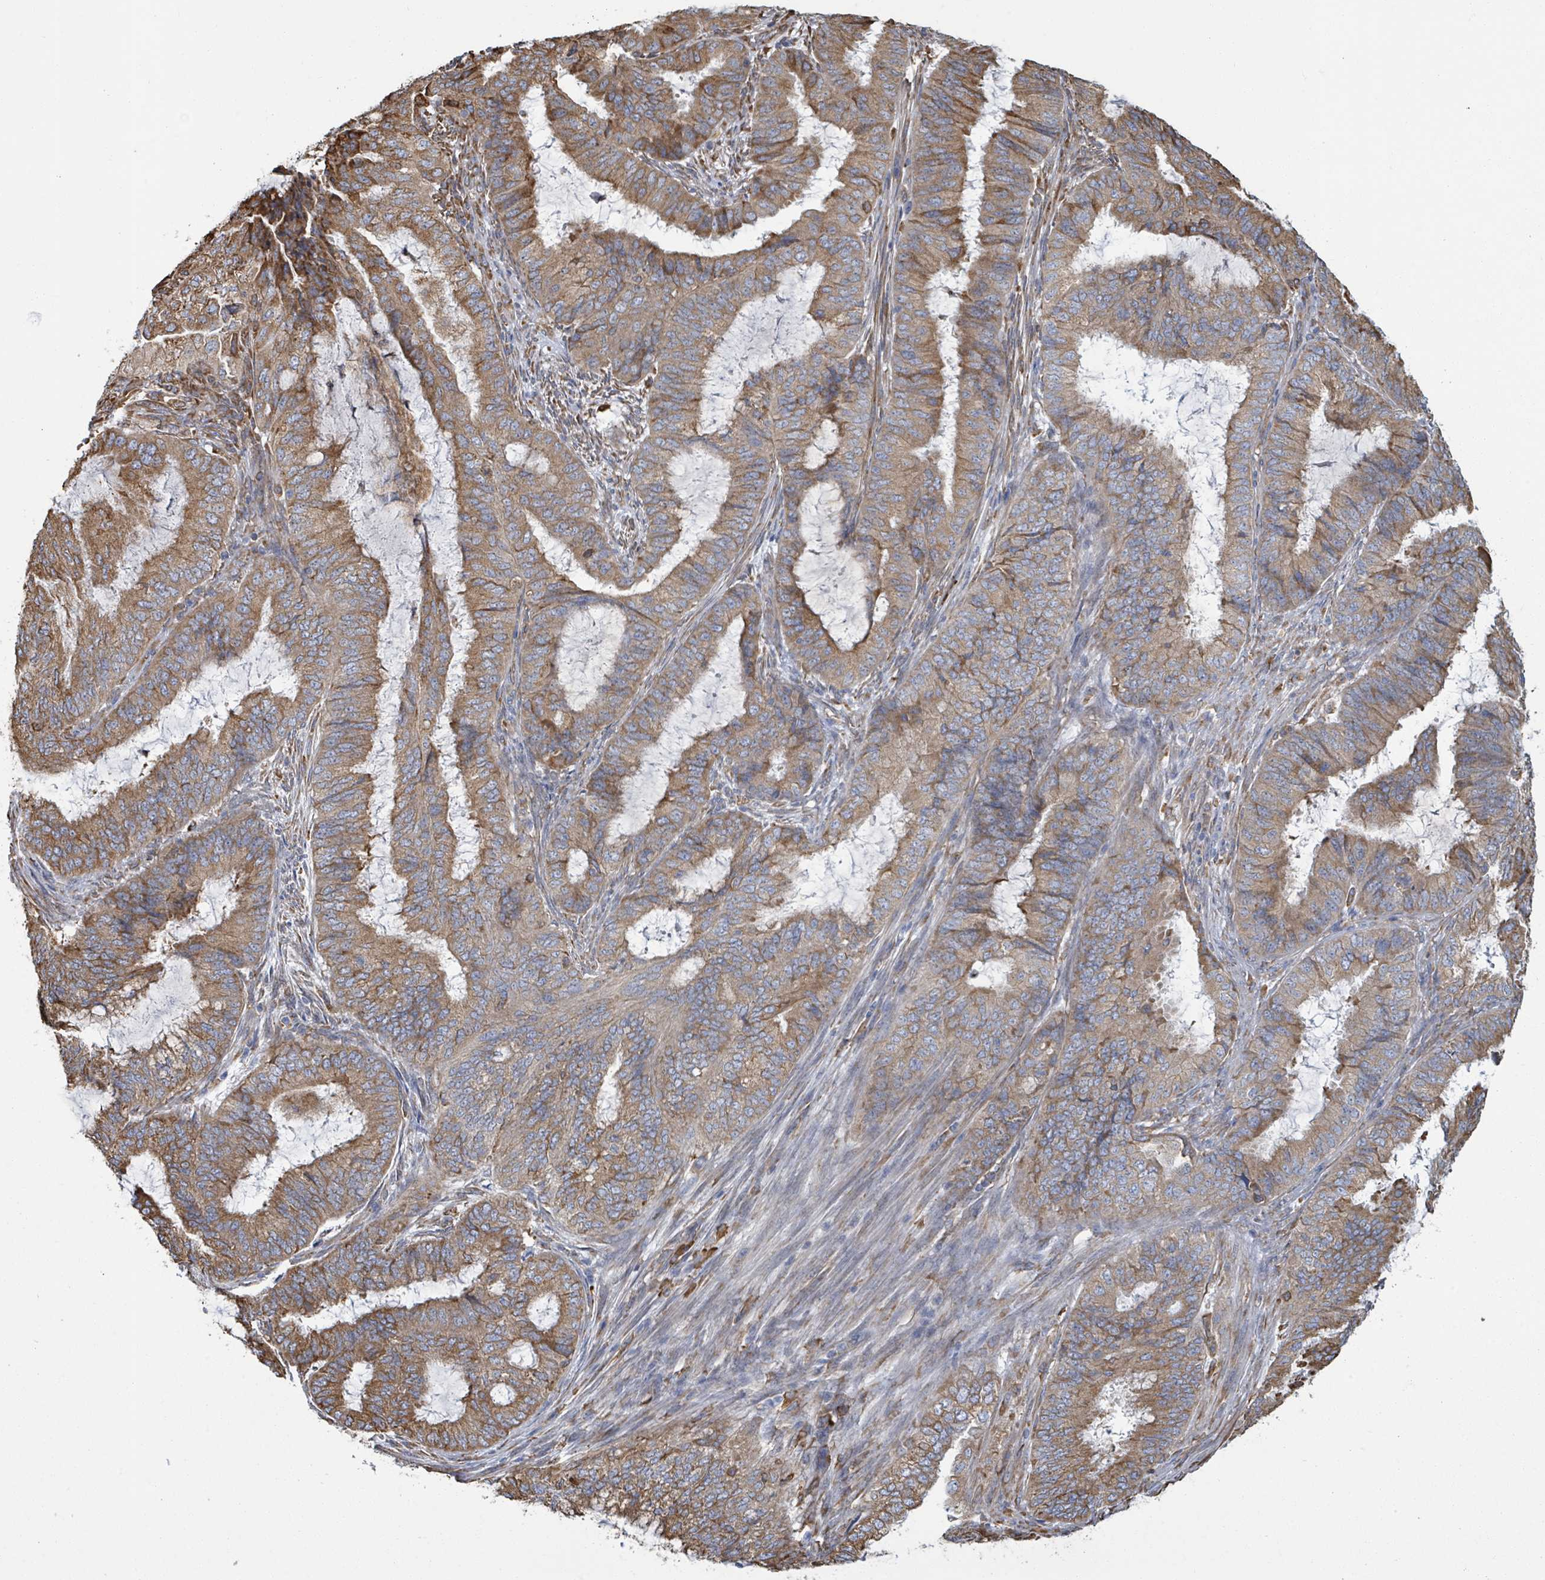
{"staining": {"intensity": "moderate", "quantity": ">75%", "location": "cytoplasmic/membranous"}, "tissue": "endometrial cancer", "cell_type": "Tumor cells", "image_type": "cancer", "snomed": [{"axis": "morphology", "description": "Adenocarcinoma, NOS"}, {"axis": "topography", "description": "Endometrium"}], "caption": "Endometrial cancer (adenocarcinoma) stained with a brown dye reveals moderate cytoplasmic/membranous positive staining in about >75% of tumor cells.", "gene": "RFPL4A", "patient": {"sex": "female", "age": 51}}